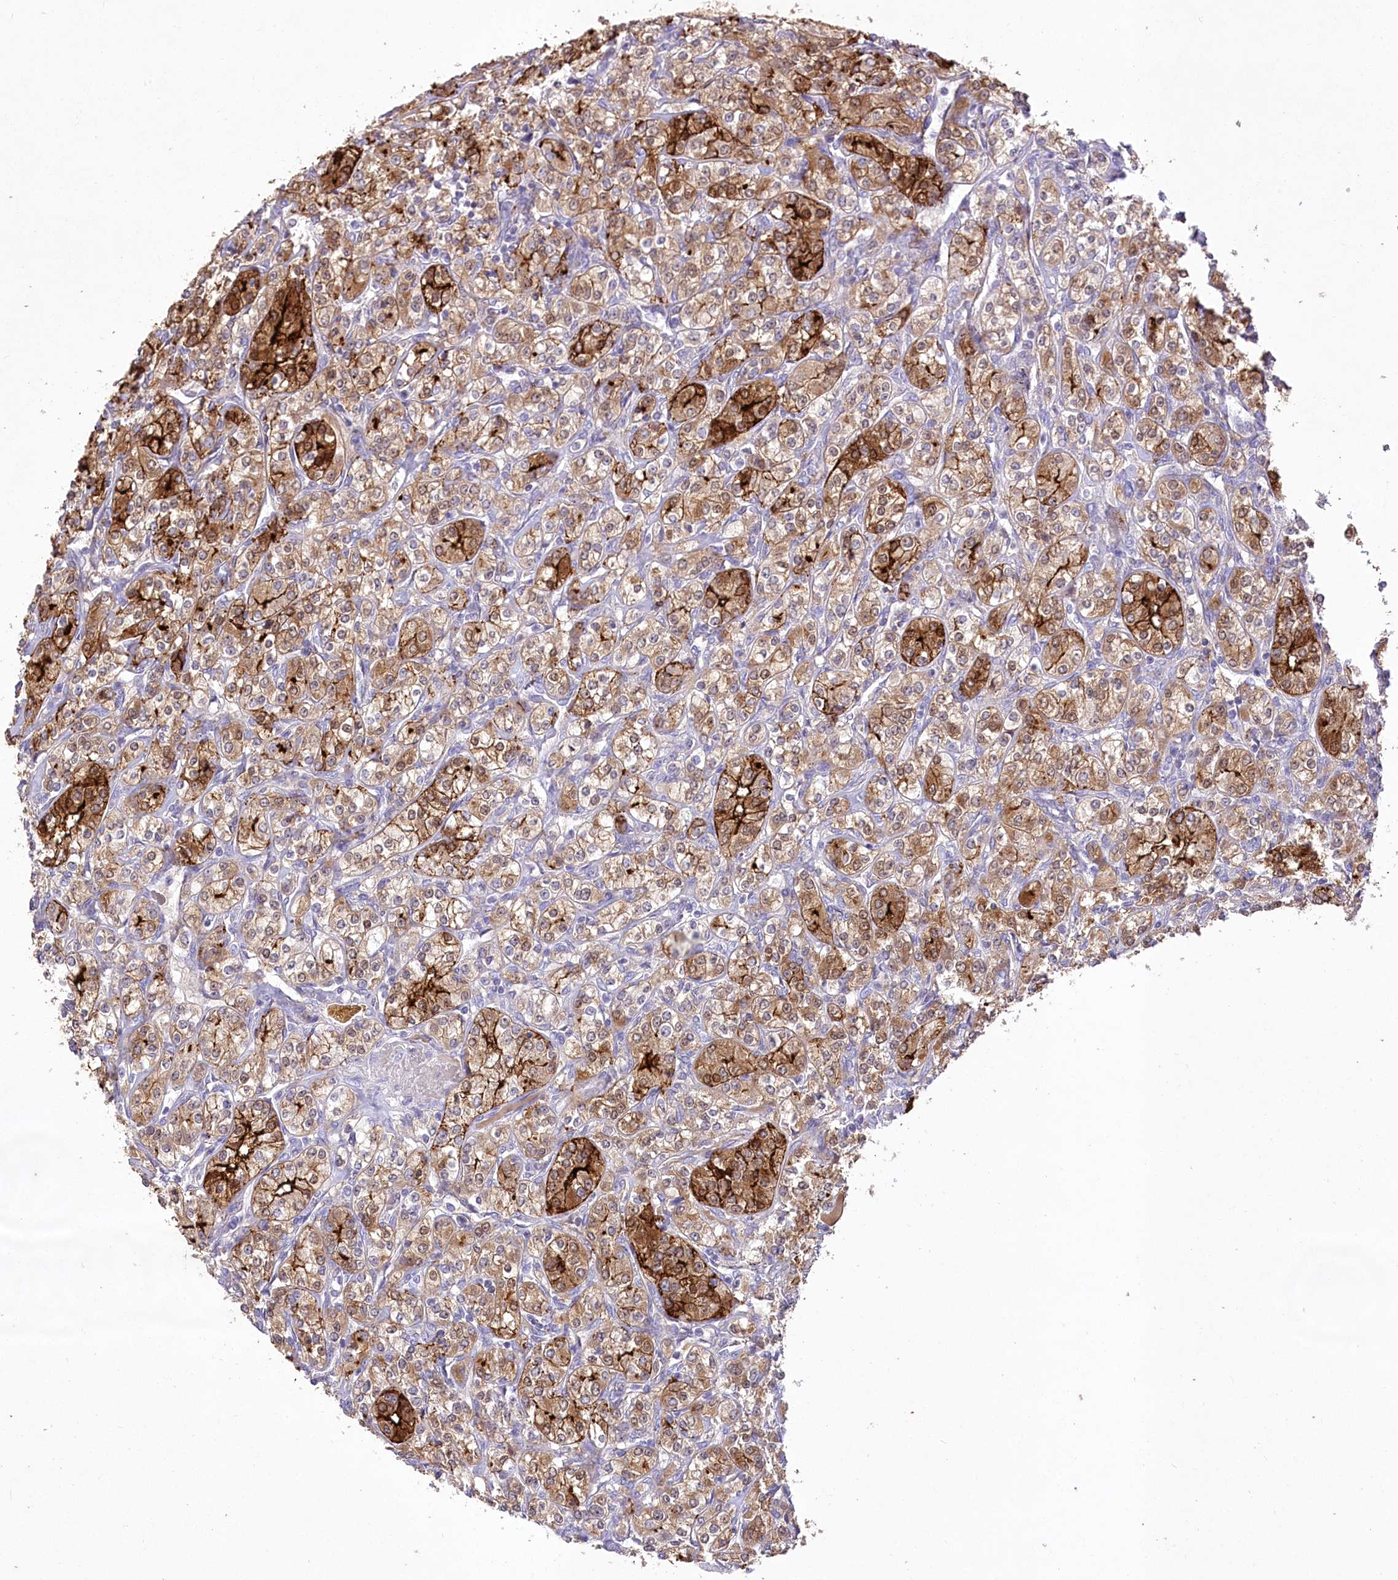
{"staining": {"intensity": "strong", "quantity": ">75%", "location": "cytoplasmic/membranous"}, "tissue": "renal cancer", "cell_type": "Tumor cells", "image_type": "cancer", "snomed": [{"axis": "morphology", "description": "Adenocarcinoma, NOS"}, {"axis": "topography", "description": "Kidney"}], "caption": "Renal cancer (adenocarcinoma) tissue demonstrates strong cytoplasmic/membranous positivity in about >75% of tumor cells, visualized by immunohistochemistry.", "gene": "PBLD", "patient": {"sex": "male", "age": 77}}